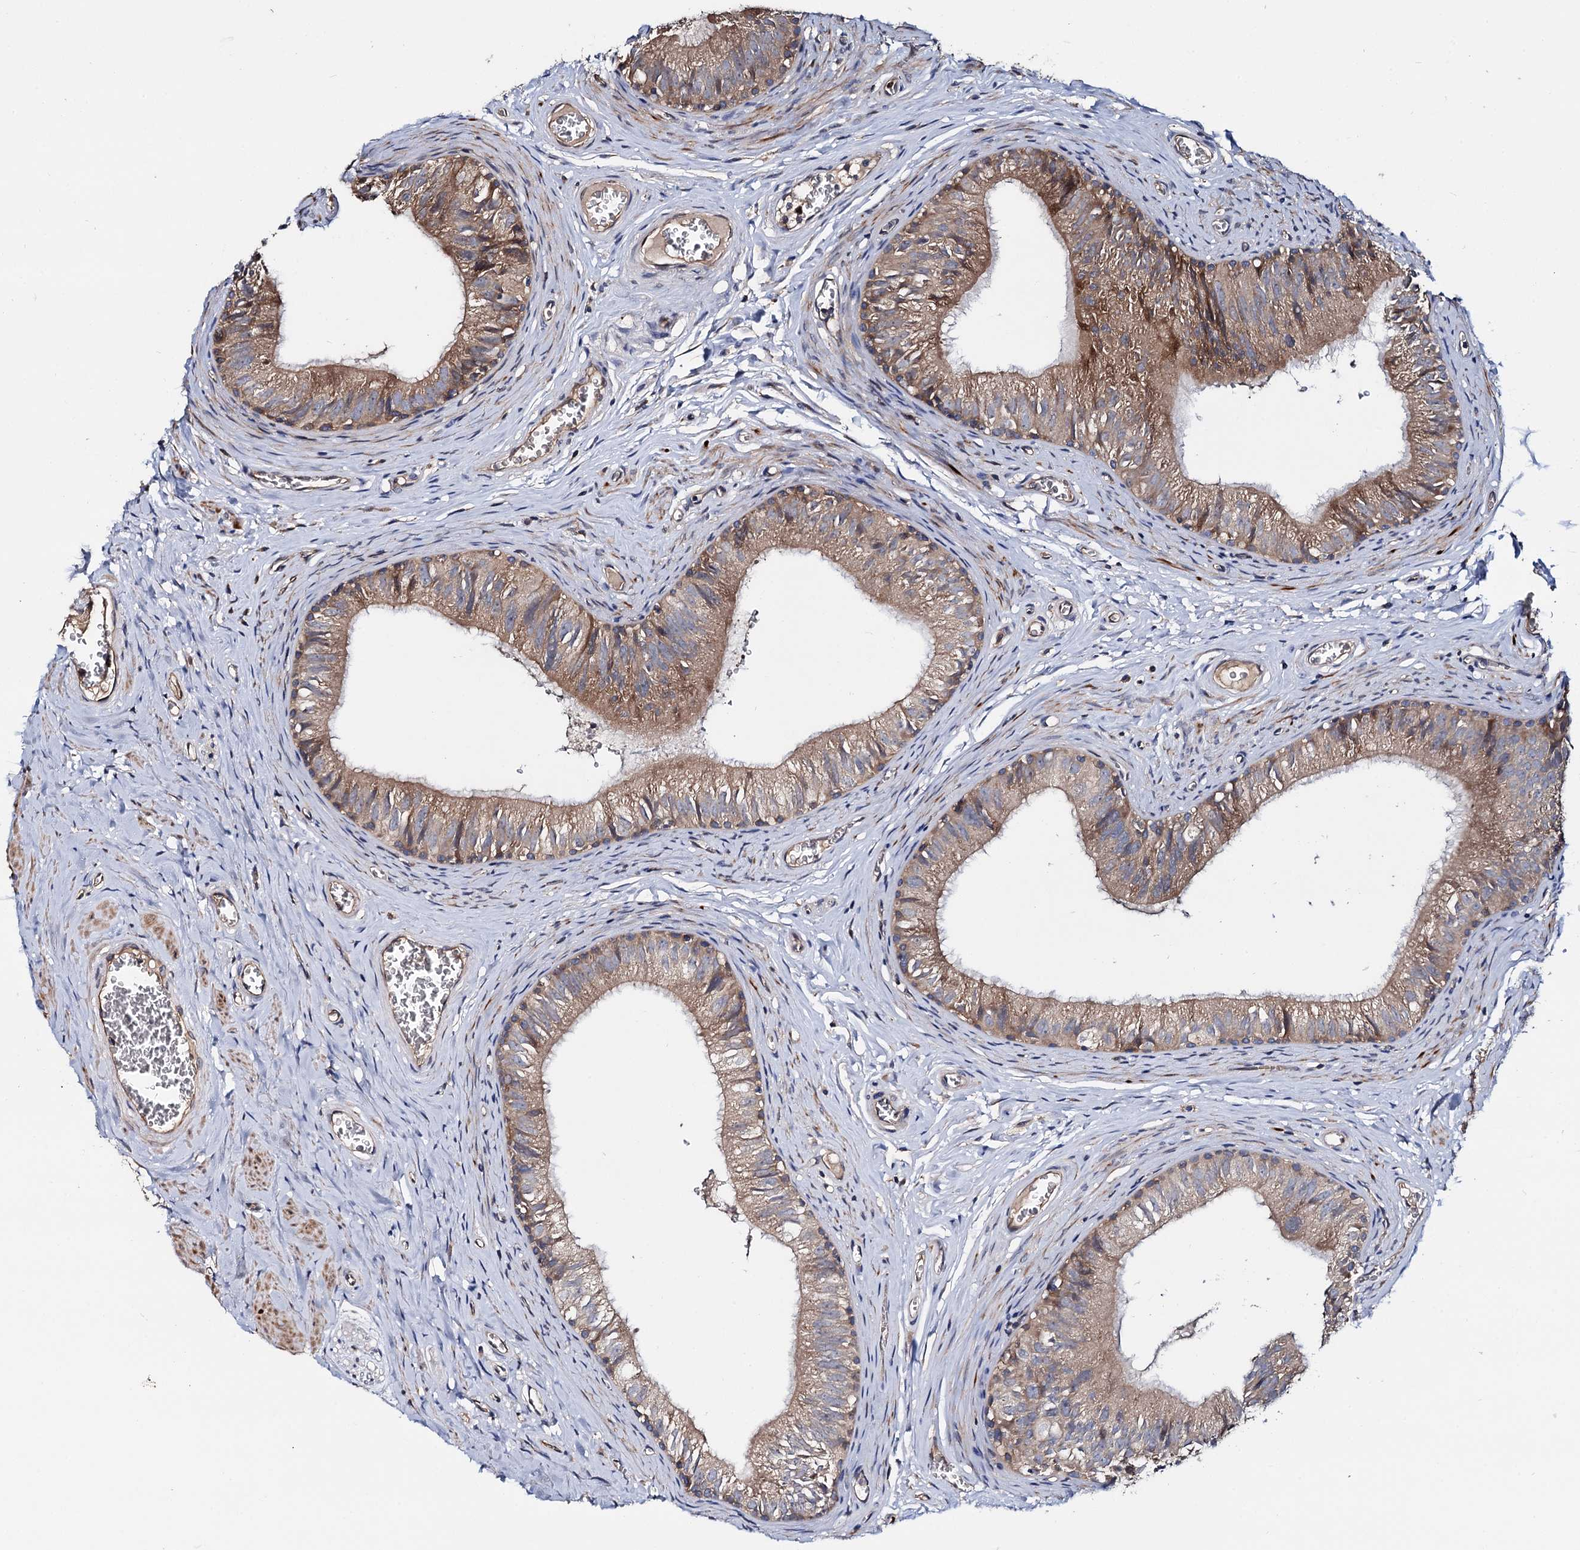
{"staining": {"intensity": "moderate", "quantity": "25%-75%", "location": "cytoplasmic/membranous"}, "tissue": "epididymis", "cell_type": "Glandular cells", "image_type": "normal", "snomed": [{"axis": "morphology", "description": "Normal tissue, NOS"}, {"axis": "topography", "description": "Epididymis"}], "caption": "Approximately 25%-75% of glandular cells in unremarkable human epididymis show moderate cytoplasmic/membranous protein expression as visualized by brown immunohistochemical staining.", "gene": "CEP192", "patient": {"sex": "male", "age": 42}}